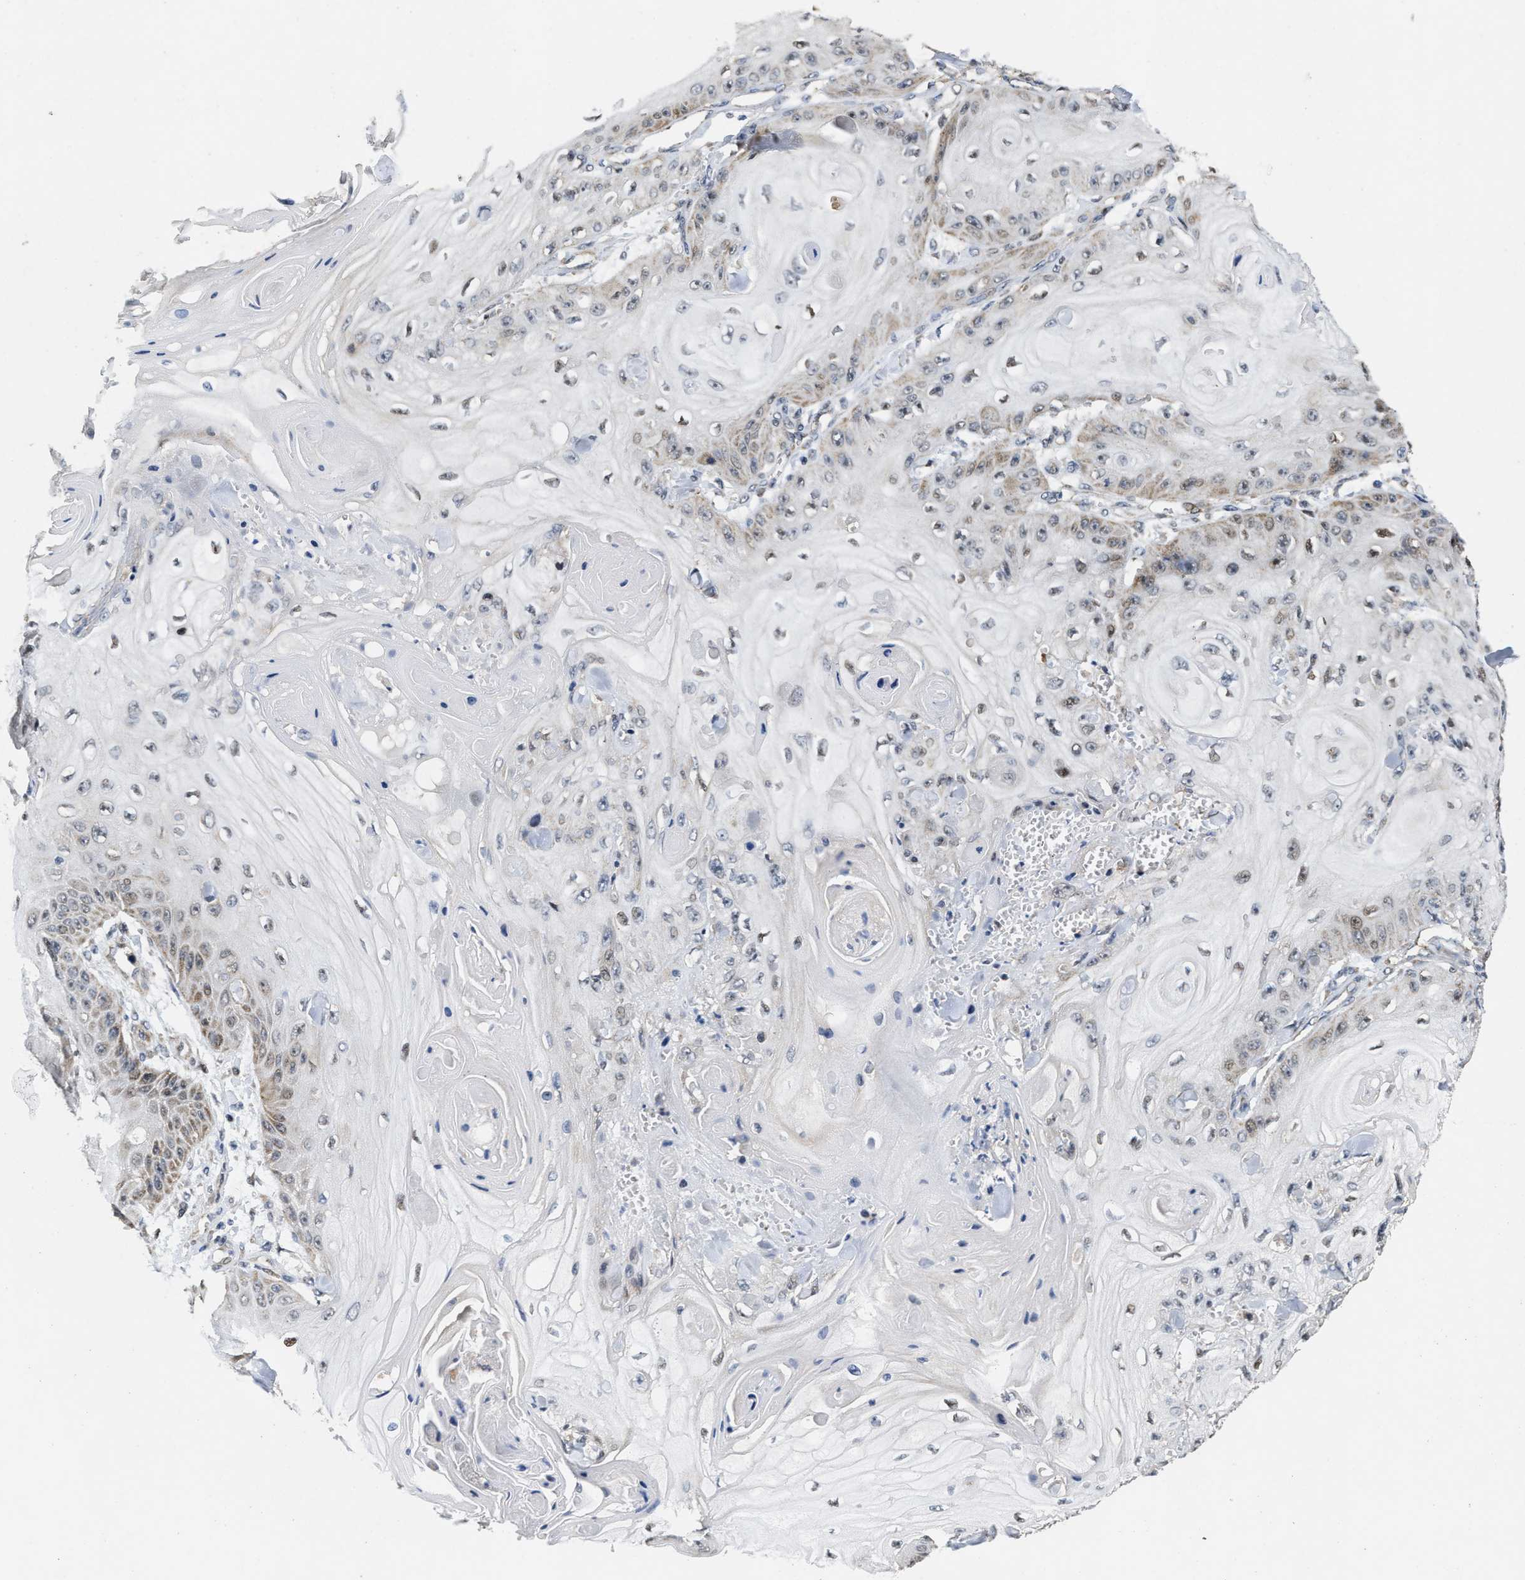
{"staining": {"intensity": "weak", "quantity": "<25%", "location": "cytoplasmic/membranous"}, "tissue": "skin cancer", "cell_type": "Tumor cells", "image_type": "cancer", "snomed": [{"axis": "morphology", "description": "Squamous cell carcinoma, NOS"}, {"axis": "topography", "description": "Skin"}], "caption": "Immunohistochemistry histopathology image of skin cancer (squamous cell carcinoma) stained for a protein (brown), which exhibits no staining in tumor cells.", "gene": "SCYL2", "patient": {"sex": "male", "age": 74}}